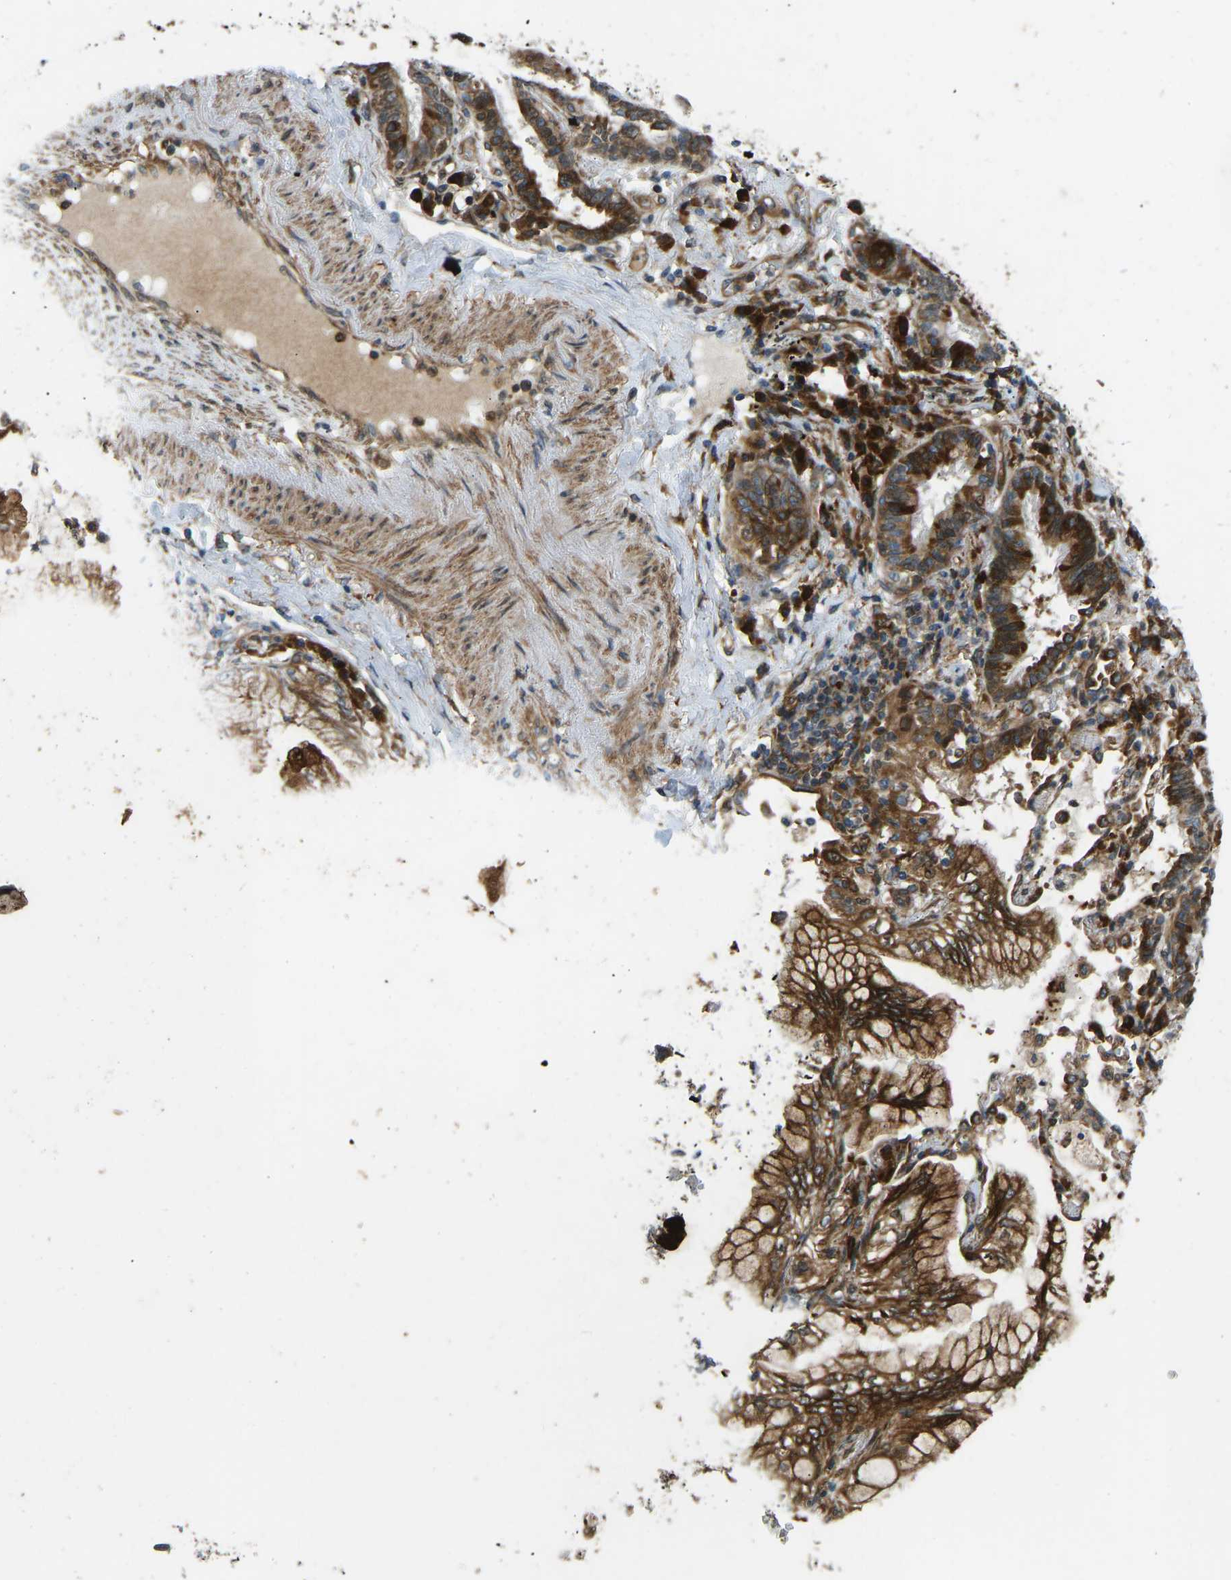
{"staining": {"intensity": "strong", "quantity": ">75%", "location": "cytoplasmic/membranous"}, "tissue": "lung cancer", "cell_type": "Tumor cells", "image_type": "cancer", "snomed": [{"axis": "morphology", "description": "Adenocarcinoma, NOS"}, {"axis": "topography", "description": "Lung"}], "caption": "The image exhibits a brown stain indicating the presence of a protein in the cytoplasmic/membranous of tumor cells in lung adenocarcinoma.", "gene": "OS9", "patient": {"sex": "female", "age": 70}}